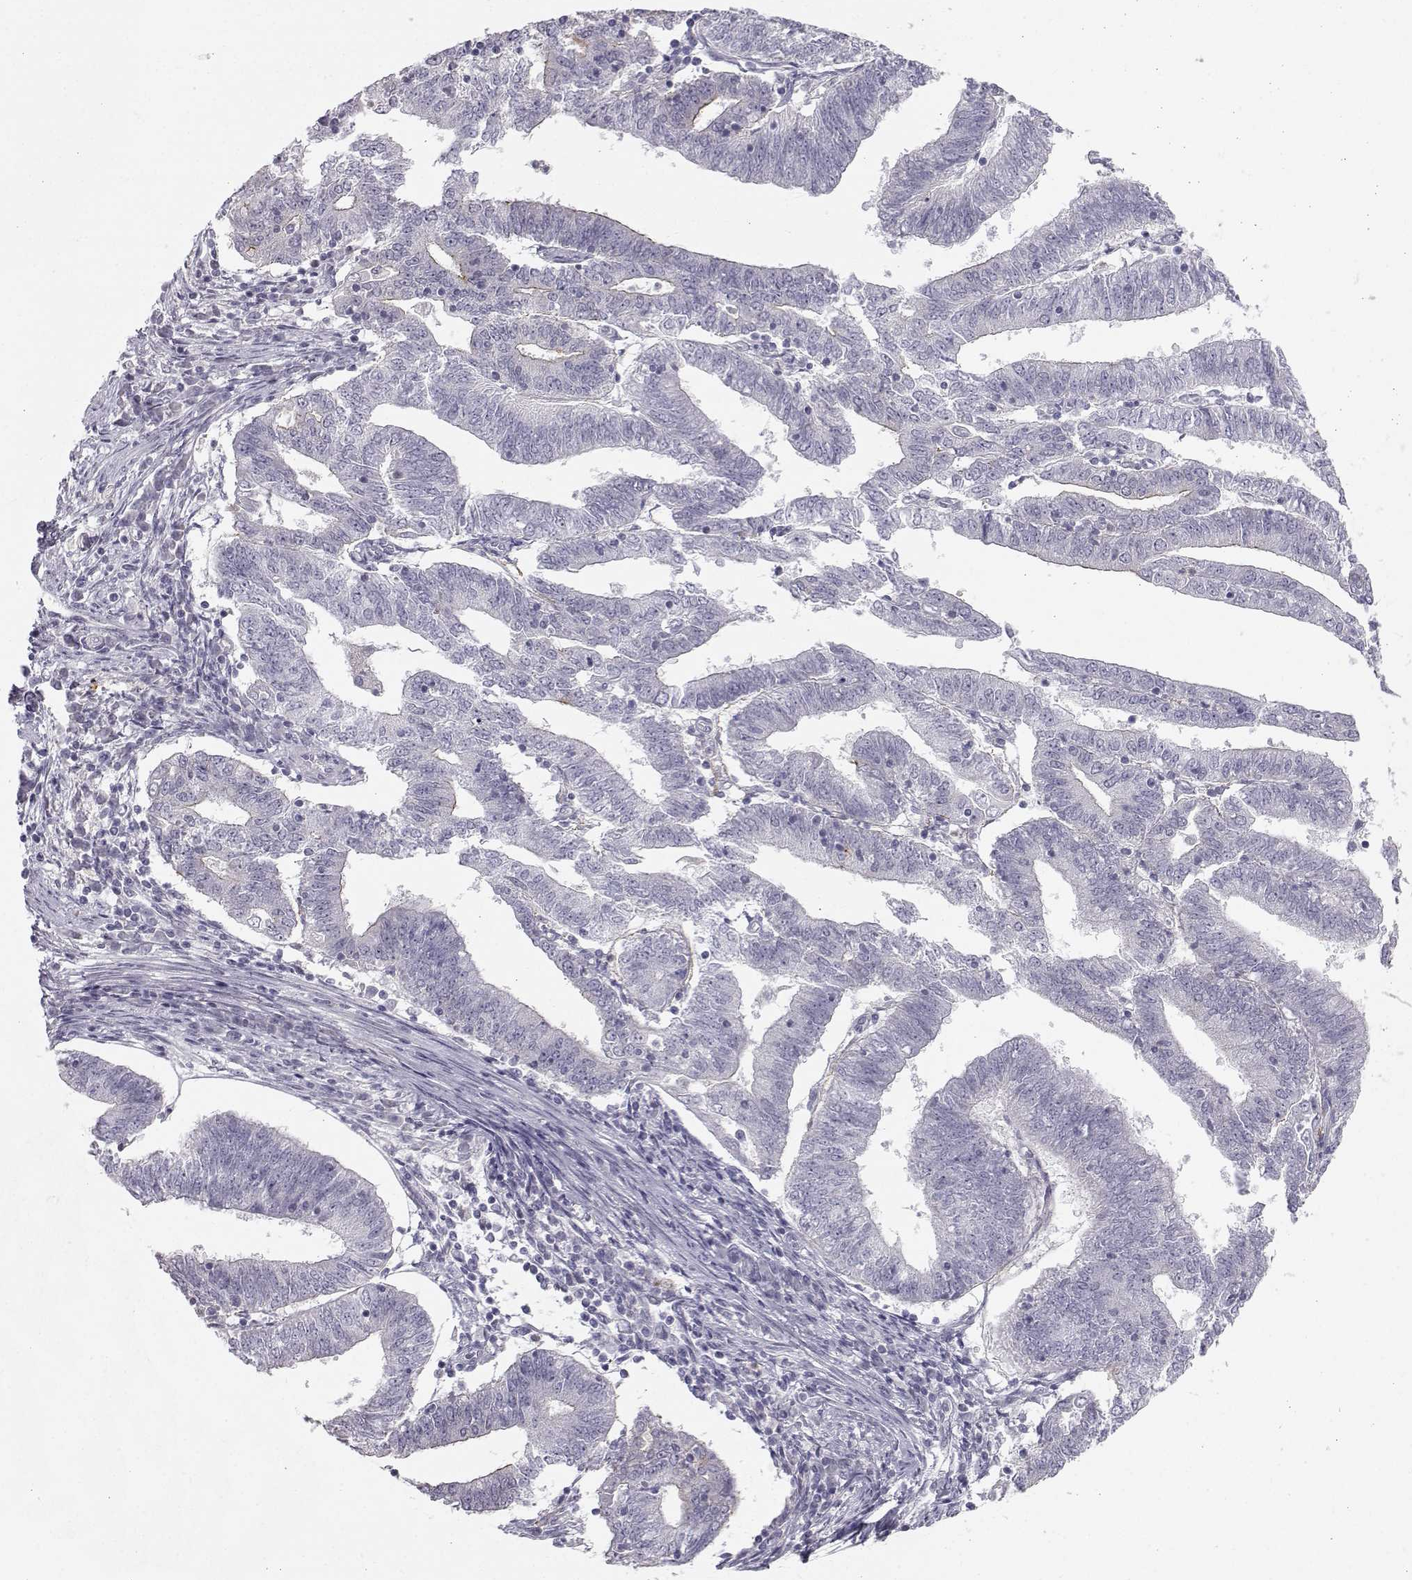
{"staining": {"intensity": "strong", "quantity": "<25%", "location": "cytoplasmic/membranous"}, "tissue": "endometrial cancer", "cell_type": "Tumor cells", "image_type": "cancer", "snomed": [{"axis": "morphology", "description": "Adenocarcinoma, NOS"}, {"axis": "topography", "description": "Endometrium"}], "caption": "Endometrial adenocarcinoma stained with a brown dye demonstrates strong cytoplasmic/membranous positive staining in about <25% of tumor cells.", "gene": "ZNF185", "patient": {"sex": "female", "age": 82}}